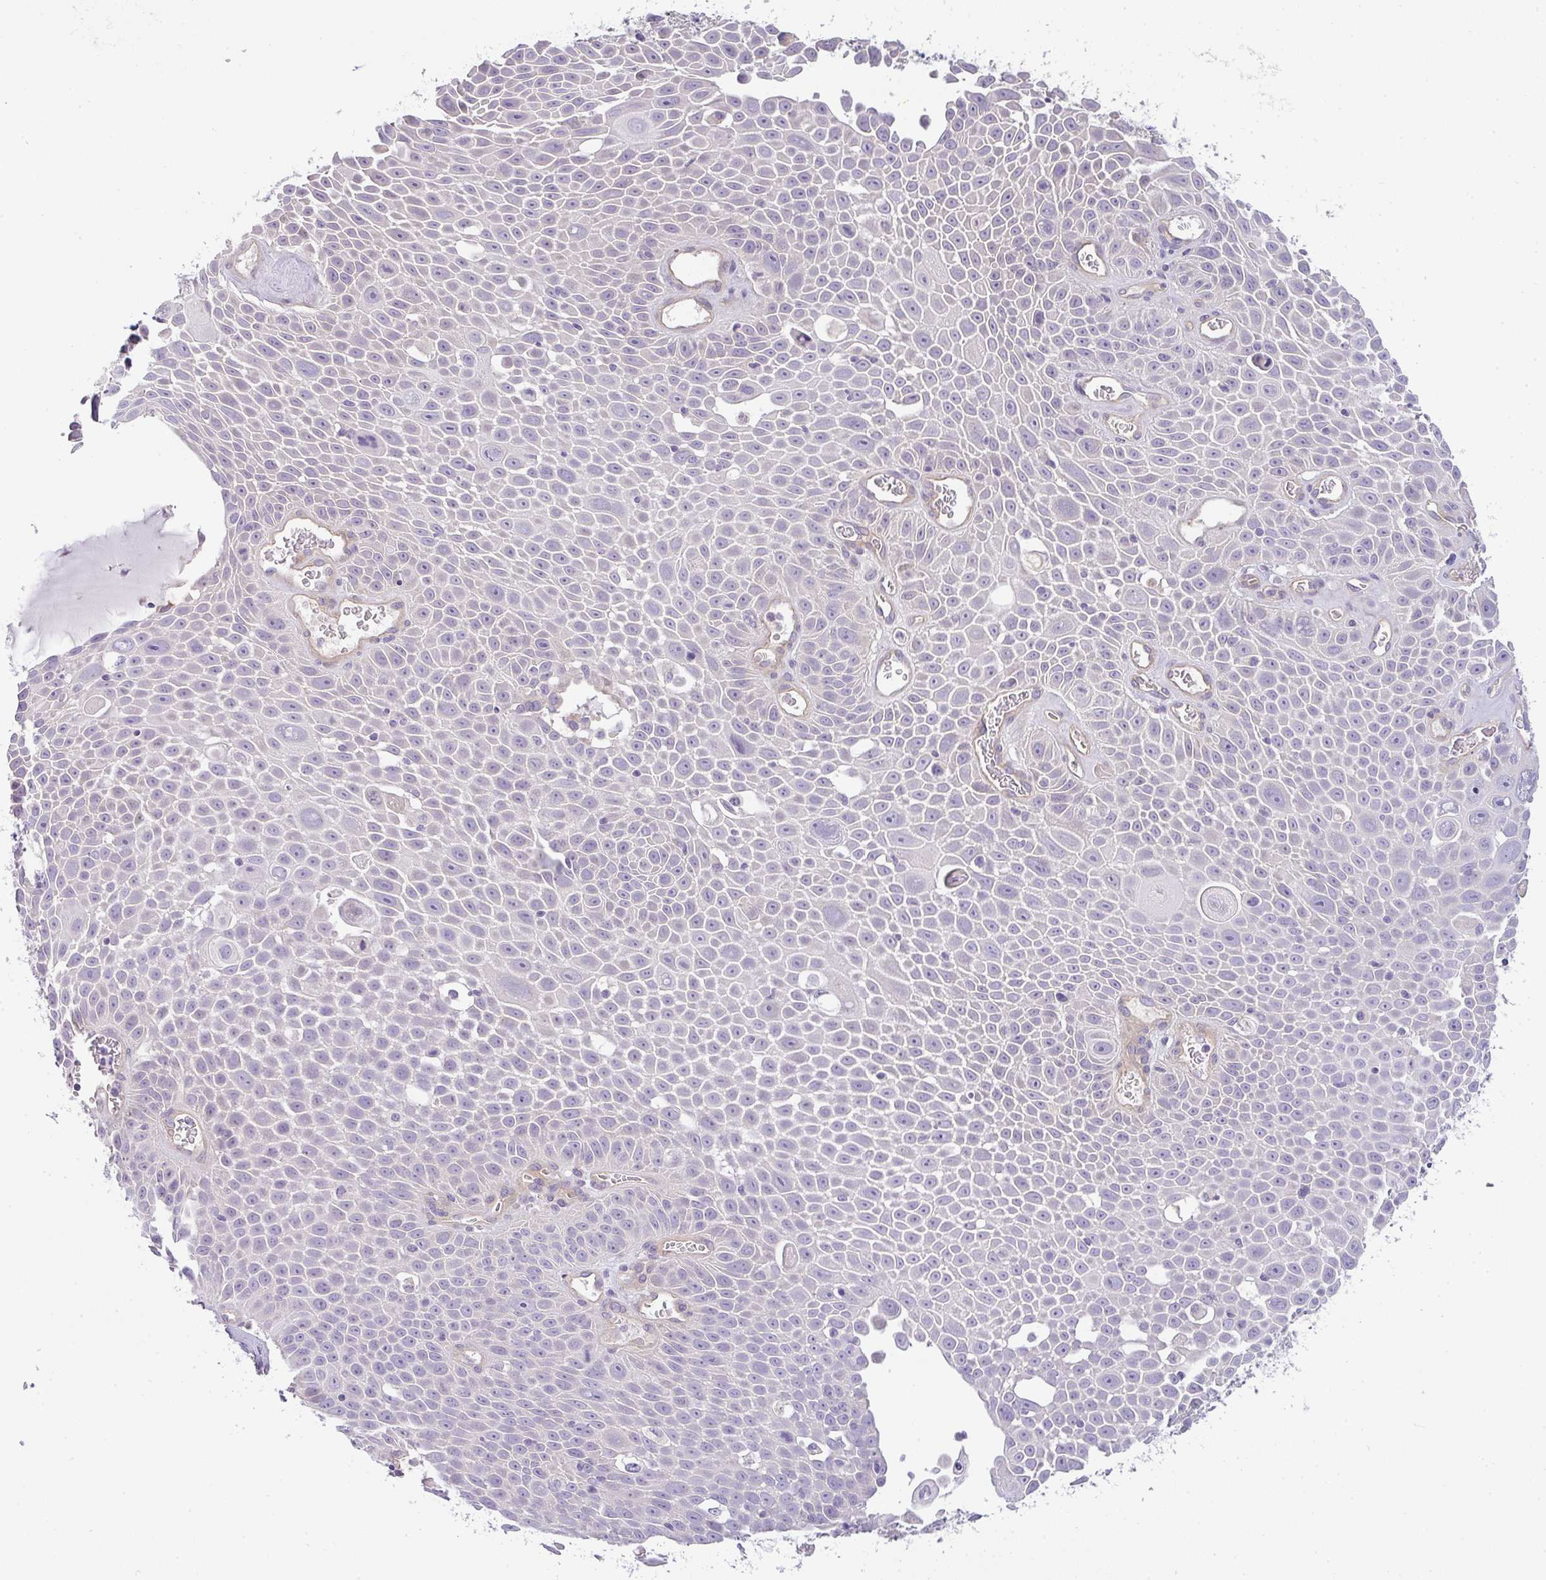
{"staining": {"intensity": "negative", "quantity": "none", "location": "none"}, "tissue": "lung cancer", "cell_type": "Tumor cells", "image_type": "cancer", "snomed": [{"axis": "morphology", "description": "Squamous cell carcinoma, NOS"}, {"axis": "morphology", "description": "Squamous cell carcinoma, metastatic, NOS"}, {"axis": "topography", "description": "Lymph node"}, {"axis": "topography", "description": "Lung"}], "caption": "Immunohistochemistry image of human metastatic squamous cell carcinoma (lung) stained for a protein (brown), which displays no staining in tumor cells.", "gene": "FILIP1", "patient": {"sex": "female", "age": 62}}